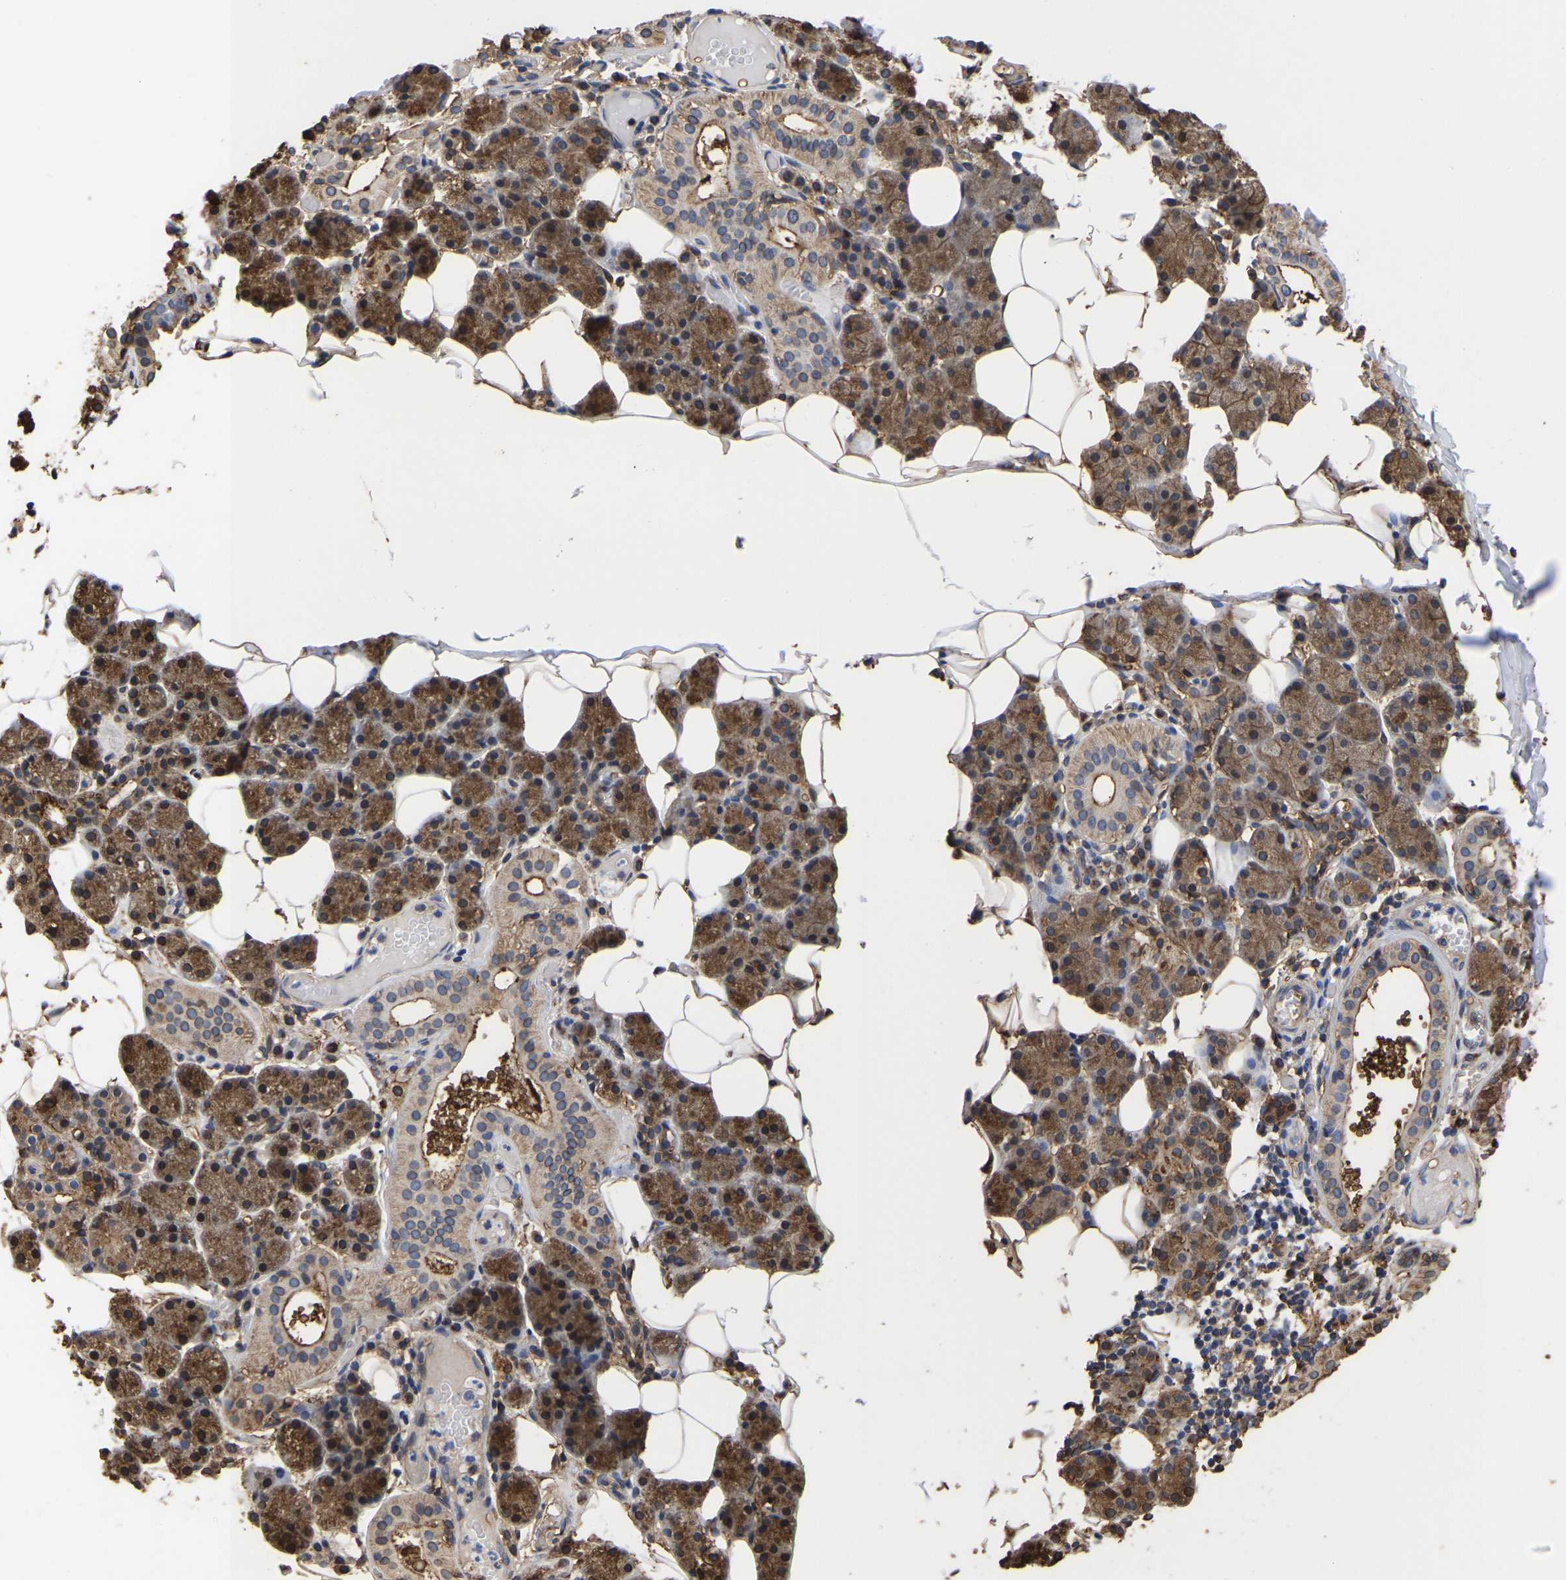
{"staining": {"intensity": "moderate", "quantity": ">75%", "location": "cytoplasmic/membranous"}, "tissue": "salivary gland", "cell_type": "Glandular cells", "image_type": "normal", "snomed": [{"axis": "morphology", "description": "Normal tissue, NOS"}, {"axis": "topography", "description": "Salivary gland"}], "caption": "Immunohistochemical staining of benign salivary gland reveals moderate cytoplasmic/membranous protein staining in about >75% of glandular cells. Using DAB (3,3'-diaminobenzidine) (brown) and hematoxylin (blue) stains, captured at high magnification using brightfield microscopy.", "gene": "LIF", "patient": {"sex": "female", "age": 33}}